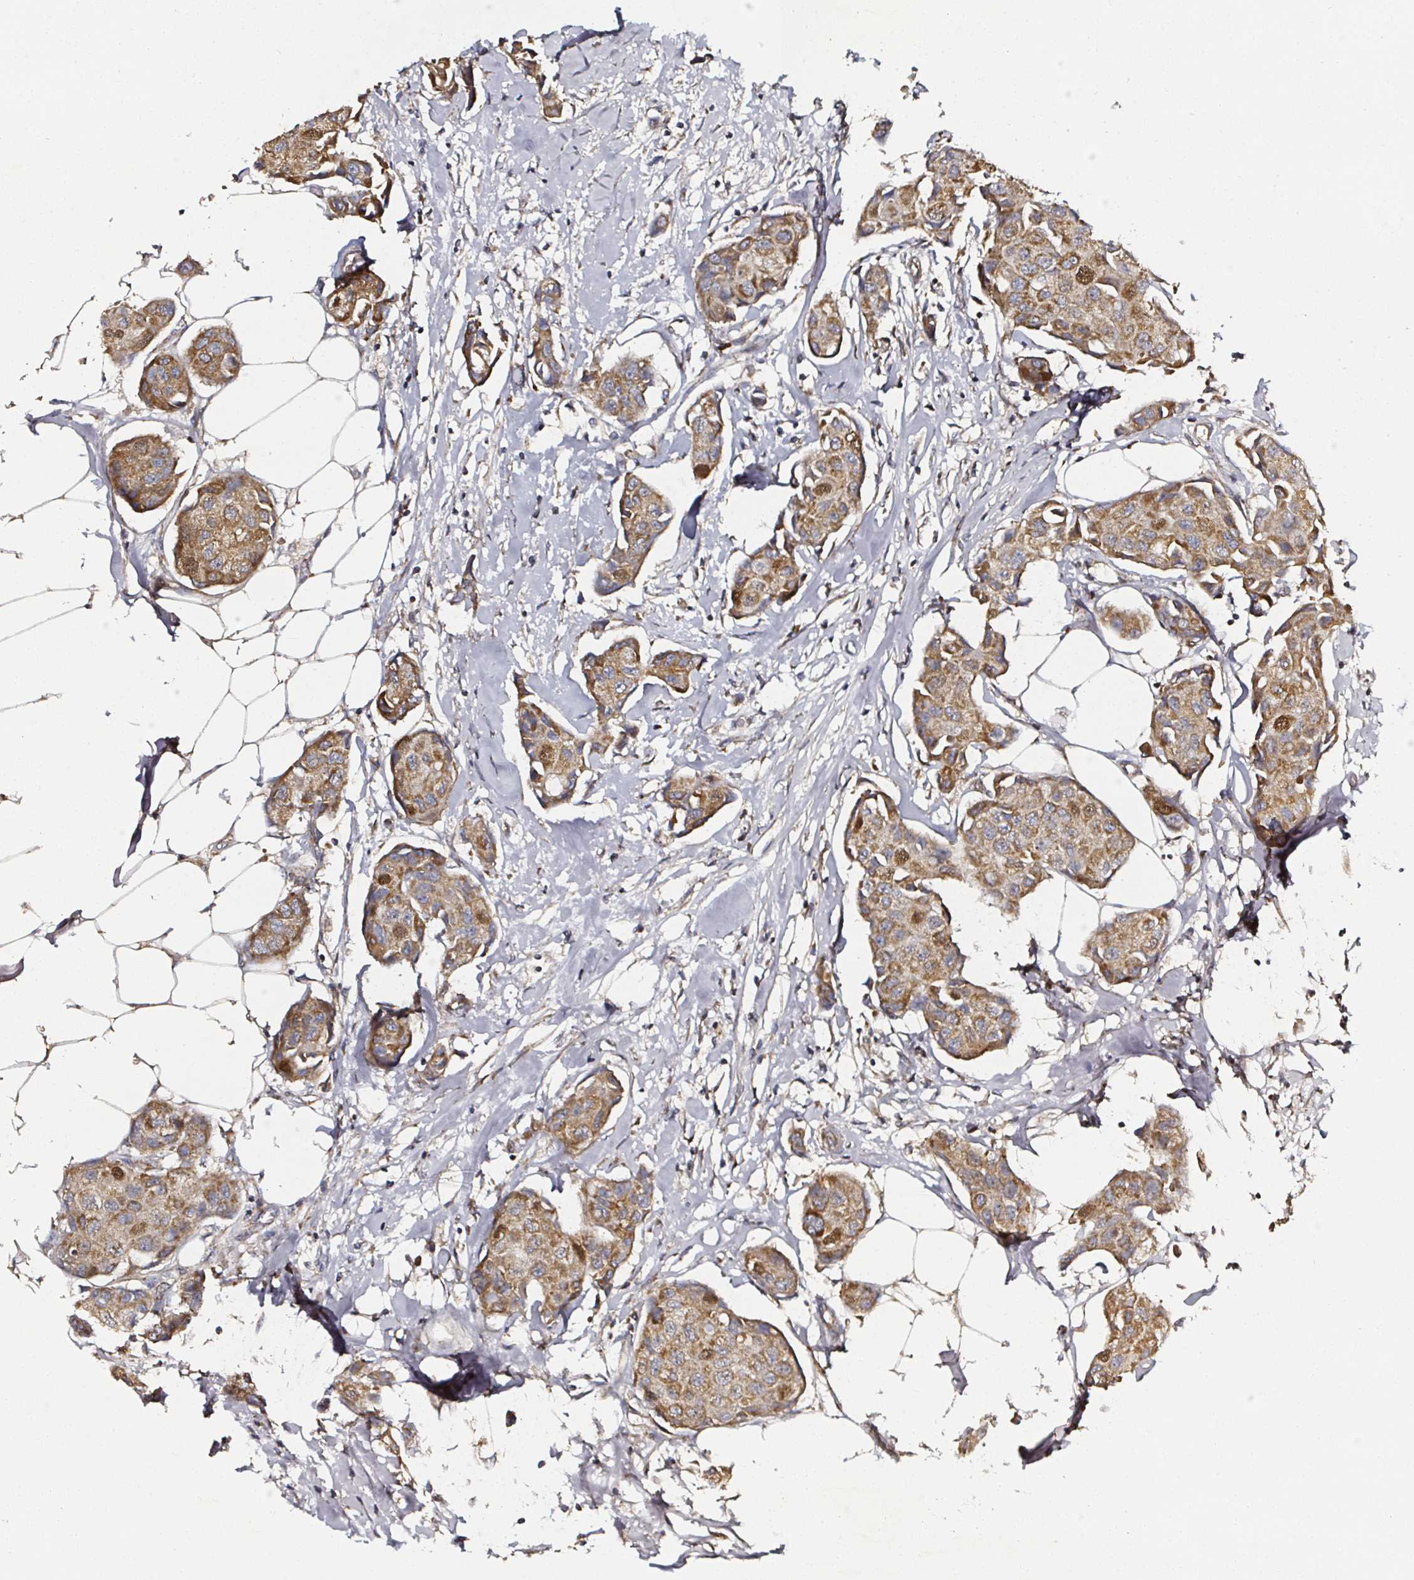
{"staining": {"intensity": "moderate", "quantity": ">75%", "location": "cytoplasmic/membranous"}, "tissue": "breast cancer", "cell_type": "Tumor cells", "image_type": "cancer", "snomed": [{"axis": "morphology", "description": "Duct carcinoma"}, {"axis": "topography", "description": "Breast"}, {"axis": "topography", "description": "Lymph node"}], "caption": "Tumor cells demonstrate medium levels of moderate cytoplasmic/membranous expression in approximately >75% of cells in breast cancer (invasive ductal carcinoma). The protein is shown in brown color, while the nuclei are stained blue.", "gene": "ATAD3B", "patient": {"sex": "female", "age": 80}}